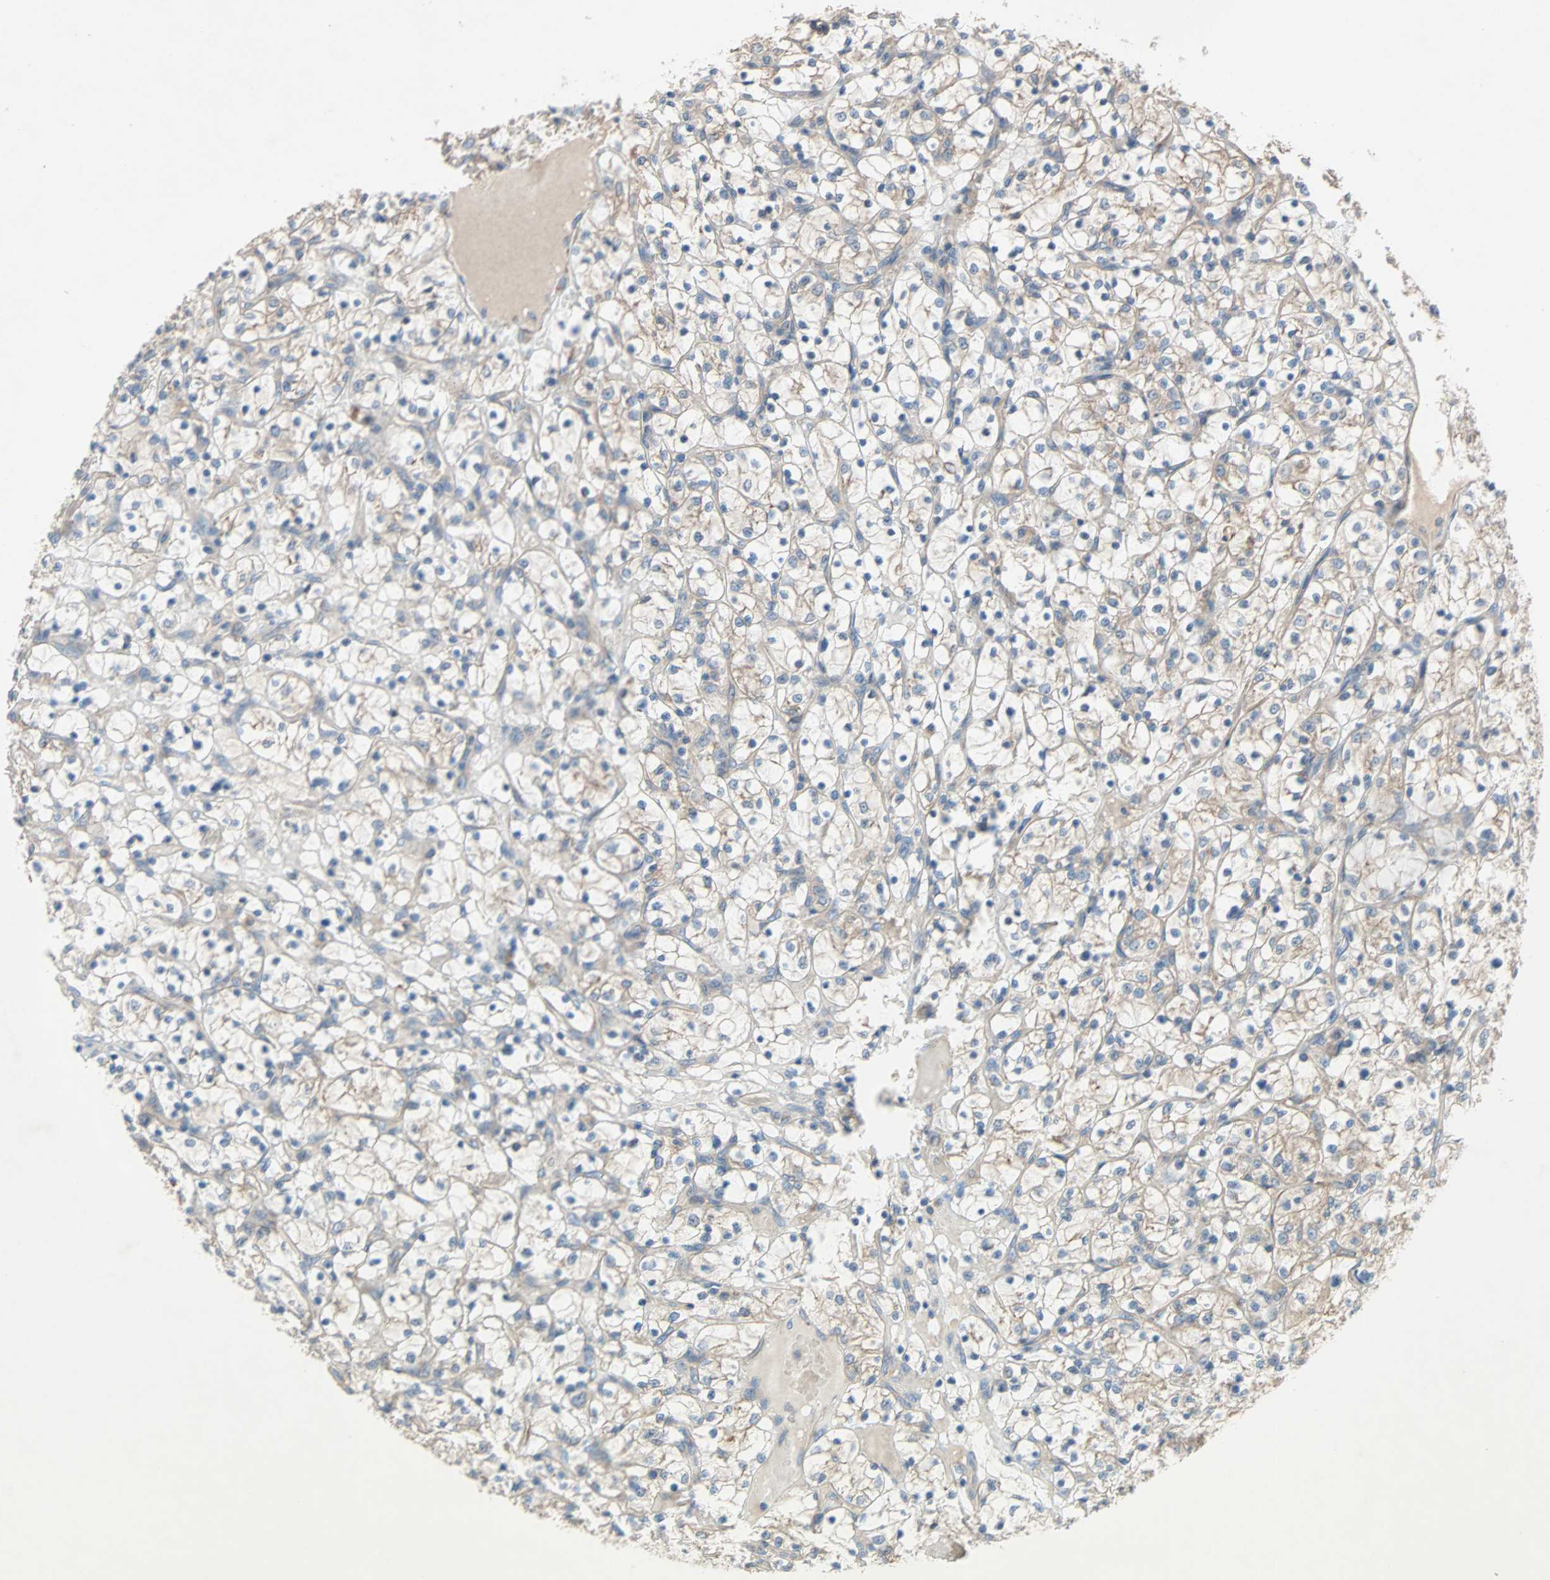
{"staining": {"intensity": "weak", "quantity": ">75%", "location": "cytoplasmic/membranous"}, "tissue": "renal cancer", "cell_type": "Tumor cells", "image_type": "cancer", "snomed": [{"axis": "morphology", "description": "Adenocarcinoma, NOS"}, {"axis": "topography", "description": "Kidney"}], "caption": "There is low levels of weak cytoplasmic/membranous expression in tumor cells of renal cancer (adenocarcinoma), as demonstrated by immunohistochemical staining (brown color).", "gene": "XYLT1", "patient": {"sex": "female", "age": 69}}